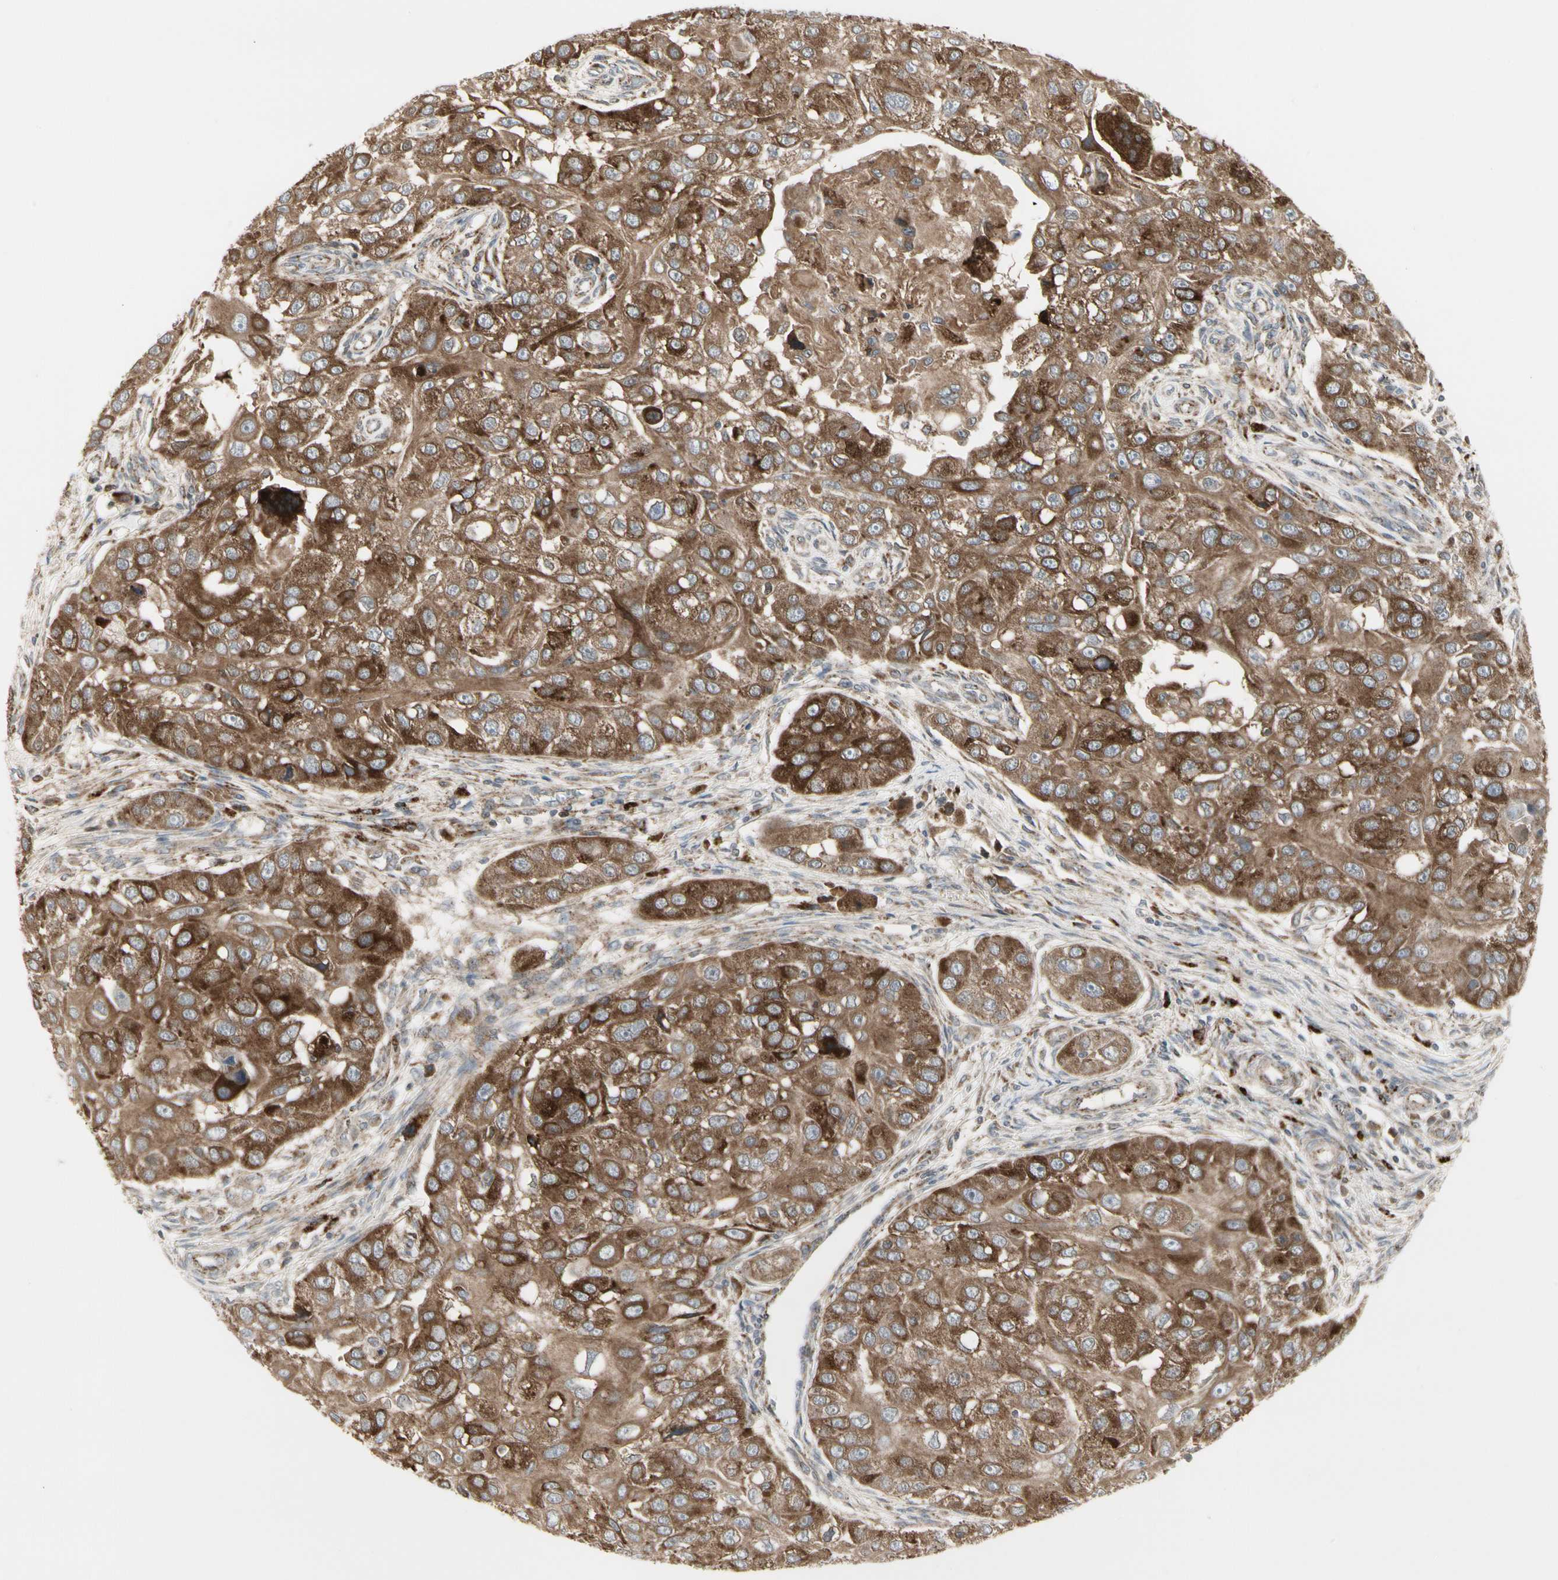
{"staining": {"intensity": "strong", "quantity": ">75%", "location": "cytoplasmic/membranous"}, "tissue": "head and neck cancer", "cell_type": "Tumor cells", "image_type": "cancer", "snomed": [{"axis": "morphology", "description": "Normal tissue, NOS"}, {"axis": "morphology", "description": "Squamous cell carcinoma, NOS"}, {"axis": "topography", "description": "Skeletal muscle"}, {"axis": "topography", "description": "Head-Neck"}], "caption": "Squamous cell carcinoma (head and neck) stained with a brown dye demonstrates strong cytoplasmic/membranous positive staining in about >75% of tumor cells.", "gene": "GRN", "patient": {"sex": "male", "age": 51}}